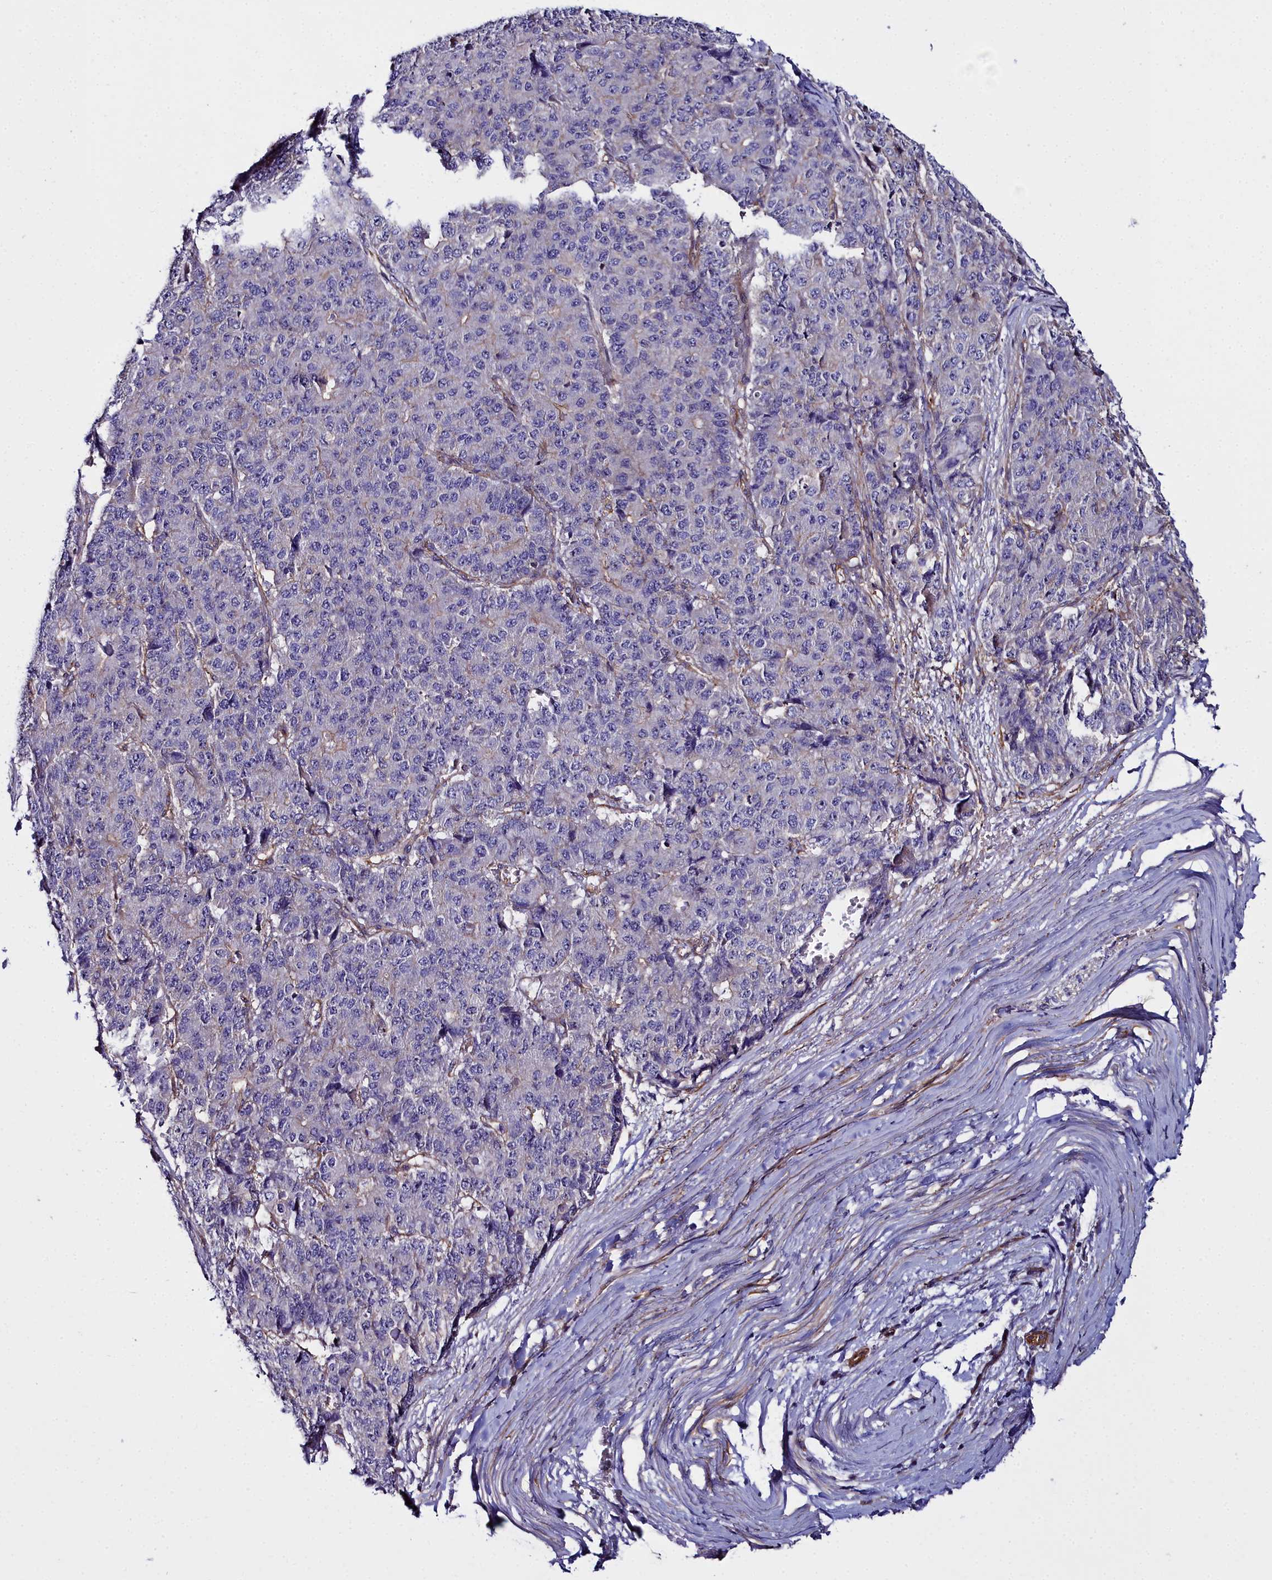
{"staining": {"intensity": "negative", "quantity": "none", "location": "none"}, "tissue": "pancreatic cancer", "cell_type": "Tumor cells", "image_type": "cancer", "snomed": [{"axis": "morphology", "description": "Adenocarcinoma, NOS"}, {"axis": "topography", "description": "Pancreas"}], "caption": "The image shows no staining of tumor cells in pancreatic cancer.", "gene": "FADS3", "patient": {"sex": "male", "age": 50}}